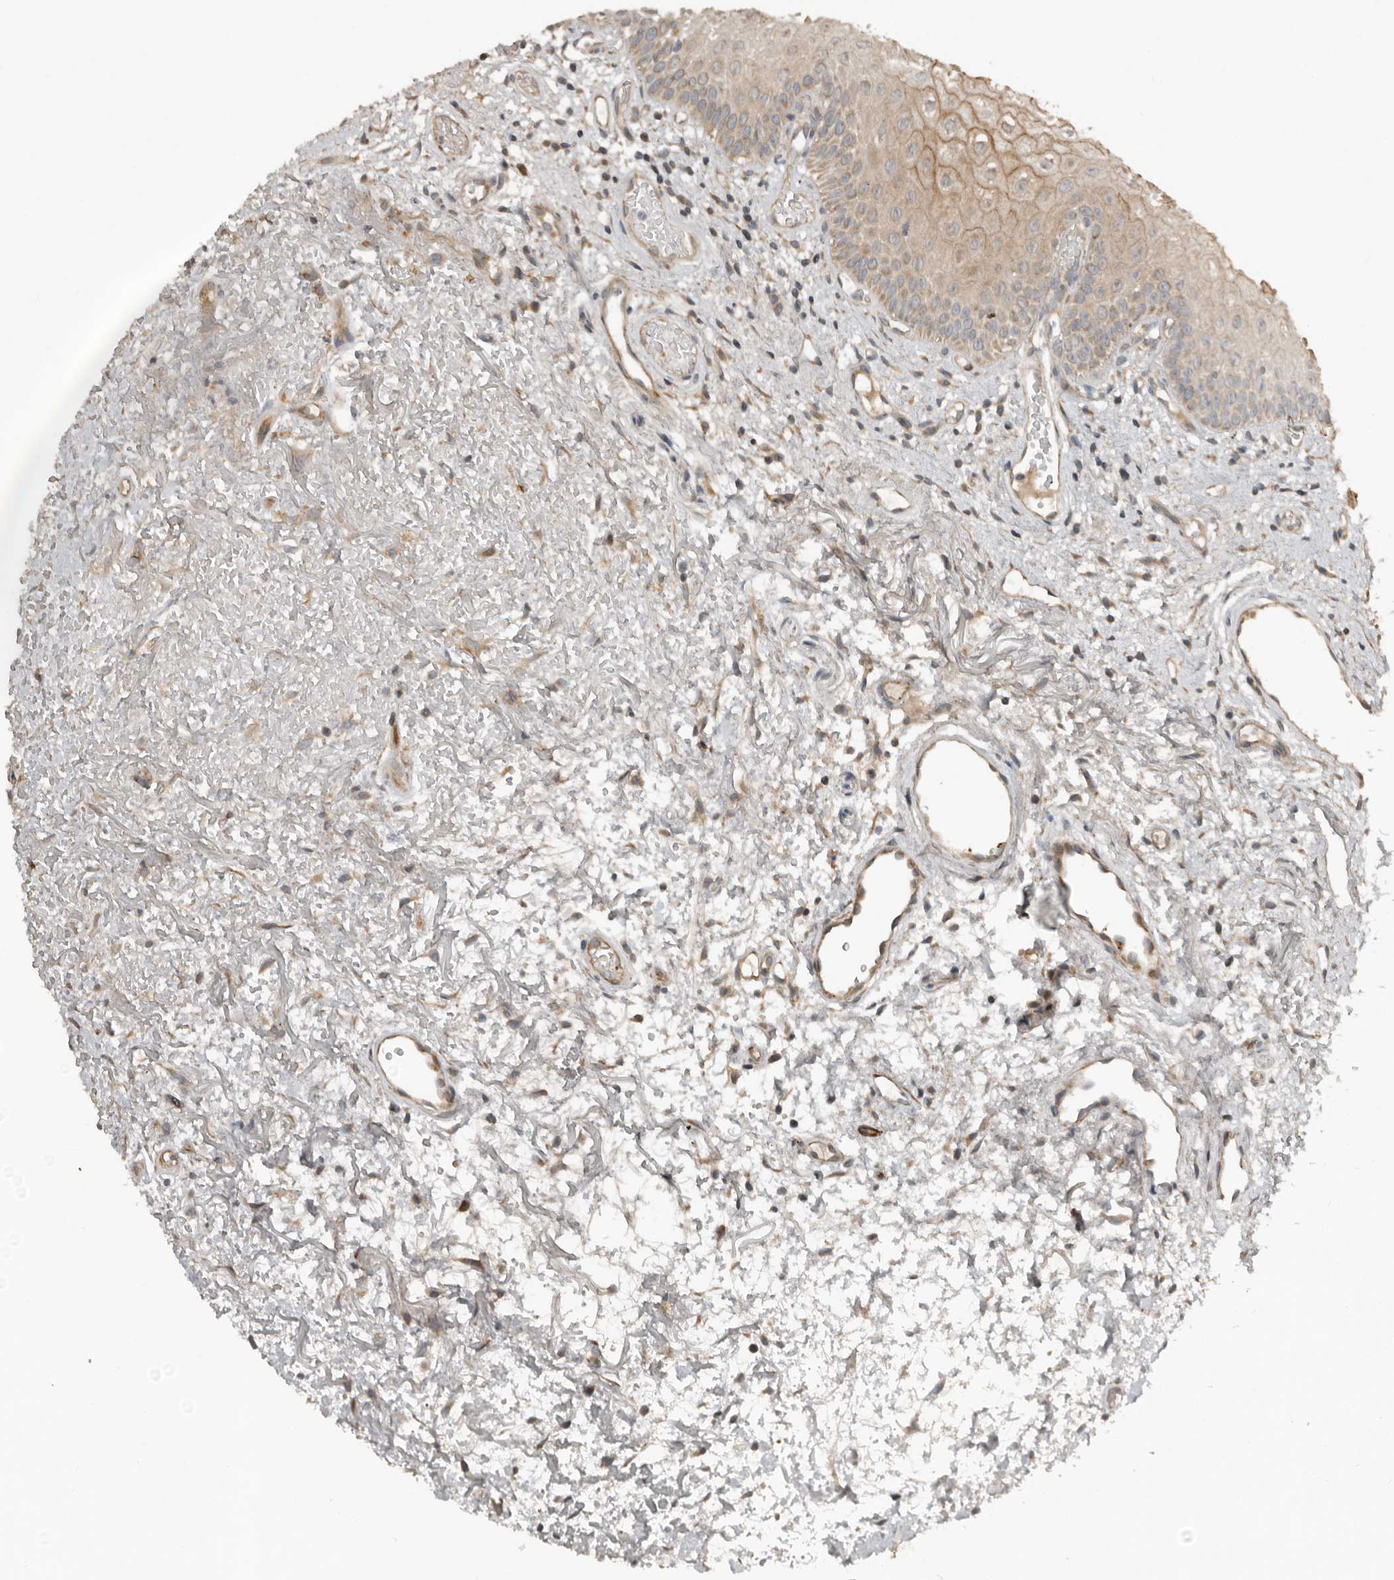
{"staining": {"intensity": "moderate", "quantity": ">75%", "location": "cytoplasmic/membranous"}, "tissue": "oral mucosa", "cell_type": "Squamous epithelial cells", "image_type": "normal", "snomed": [{"axis": "morphology", "description": "Normal tissue, NOS"}, {"axis": "topography", "description": "Oral tissue"}], "caption": "Immunohistochemistry (IHC) staining of unremarkable oral mucosa, which exhibits medium levels of moderate cytoplasmic/membranous staining in approximately >75% of squamous epithelial cells indicating moderate cytoplasmic/membranous protein expression. The staining was performed using DAB (brown) for protein detection and nuclei were counterstained in hematoxylin (blue).", "gene": "SLC6A7", "patient": {"sex": "male", "age": 52}}